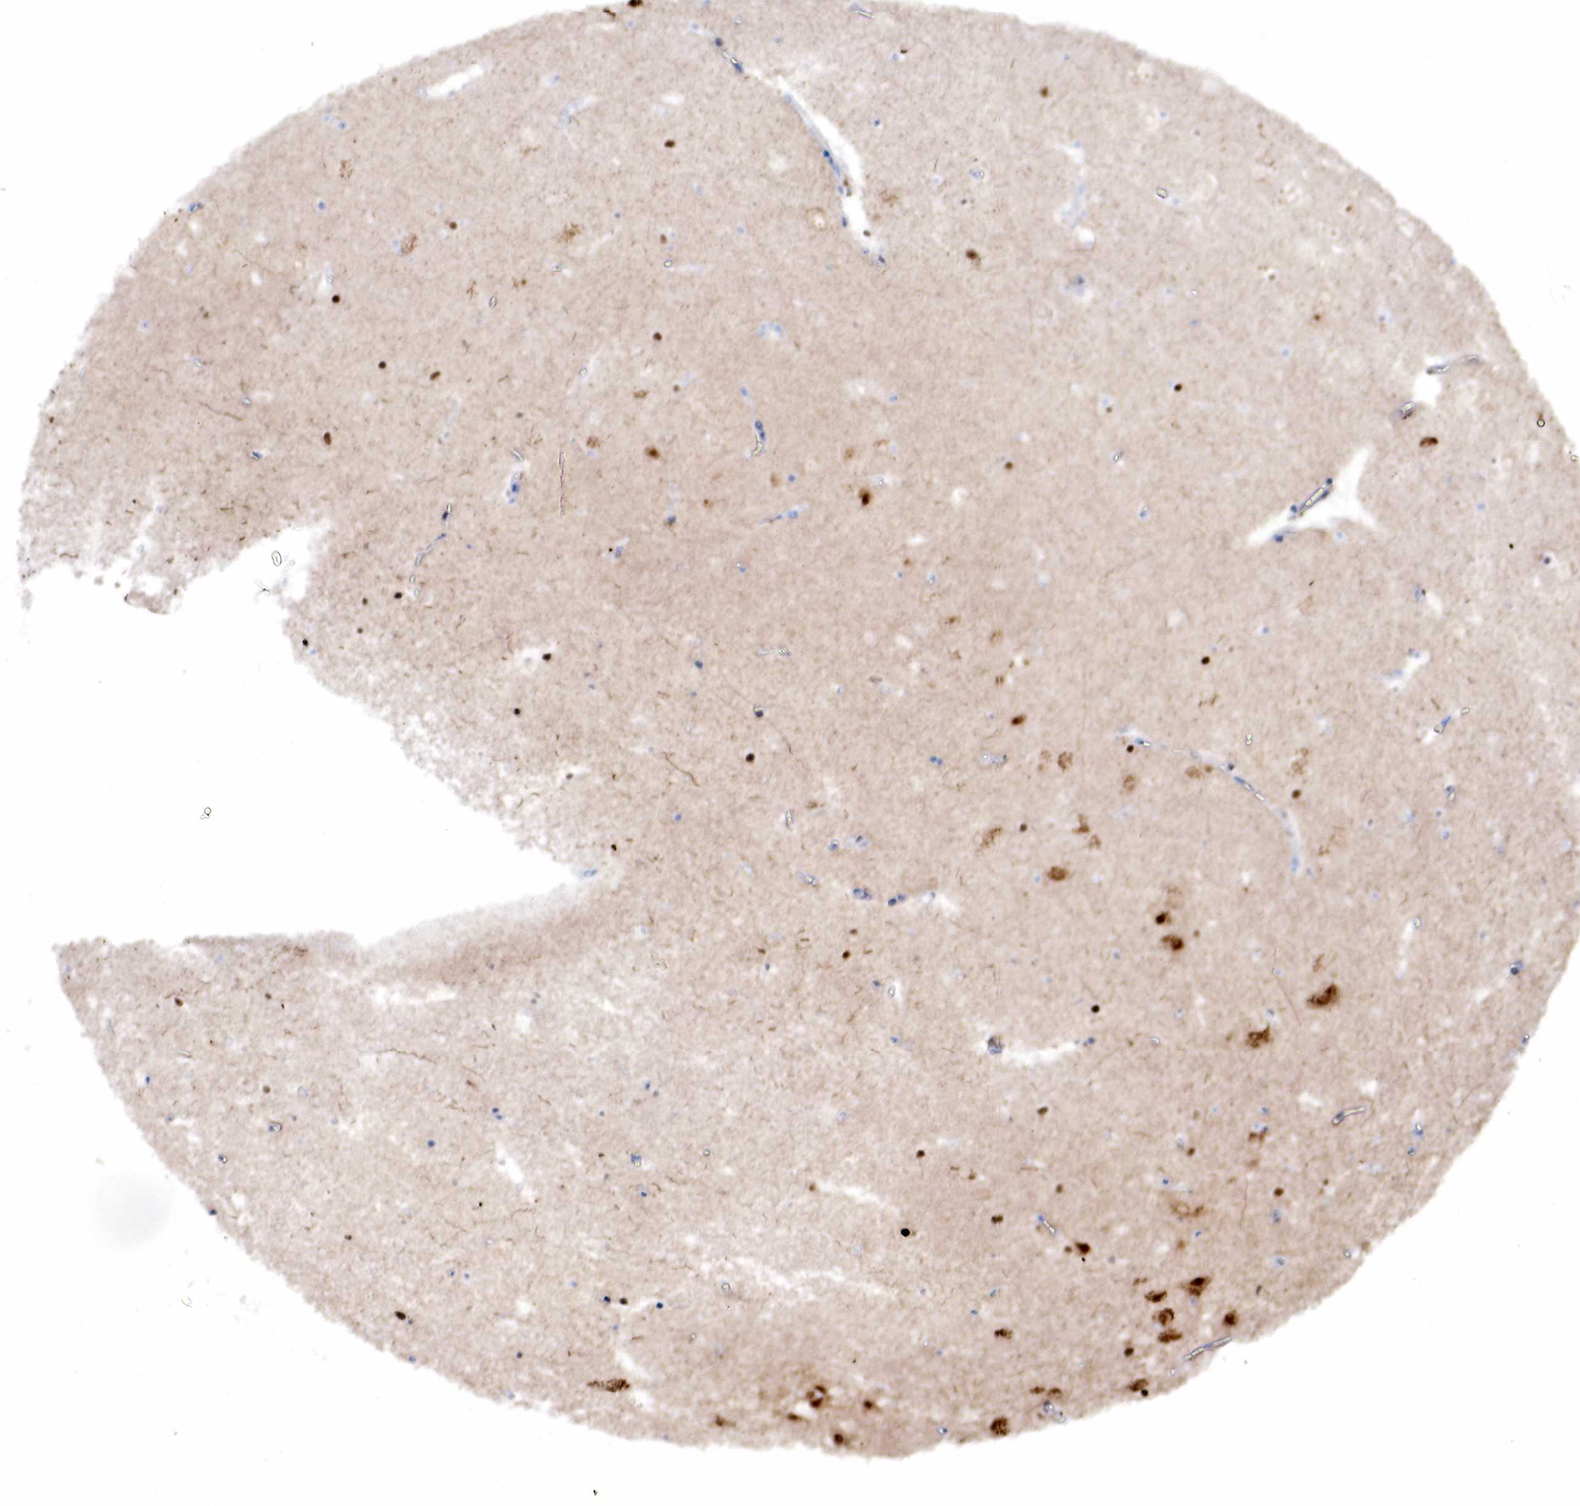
{"staining": {"intensity": "weak", "quantity": "<25%", "location": "nuclear"}, "tissue": "hippocampus", "cell_type": "Glial cells", "image_type": "normal", "snomed": [{"axis": "morphology", "description": "Normal tissue, NOS"}, {"axis": "topography", "description": "Hippocampus"}], "caption": "Human hippocampus stained for a protein using IHC exhibits no expression in glial cells.", "gene": "PGR", "patient": {"sex": "male", "age": 45}}